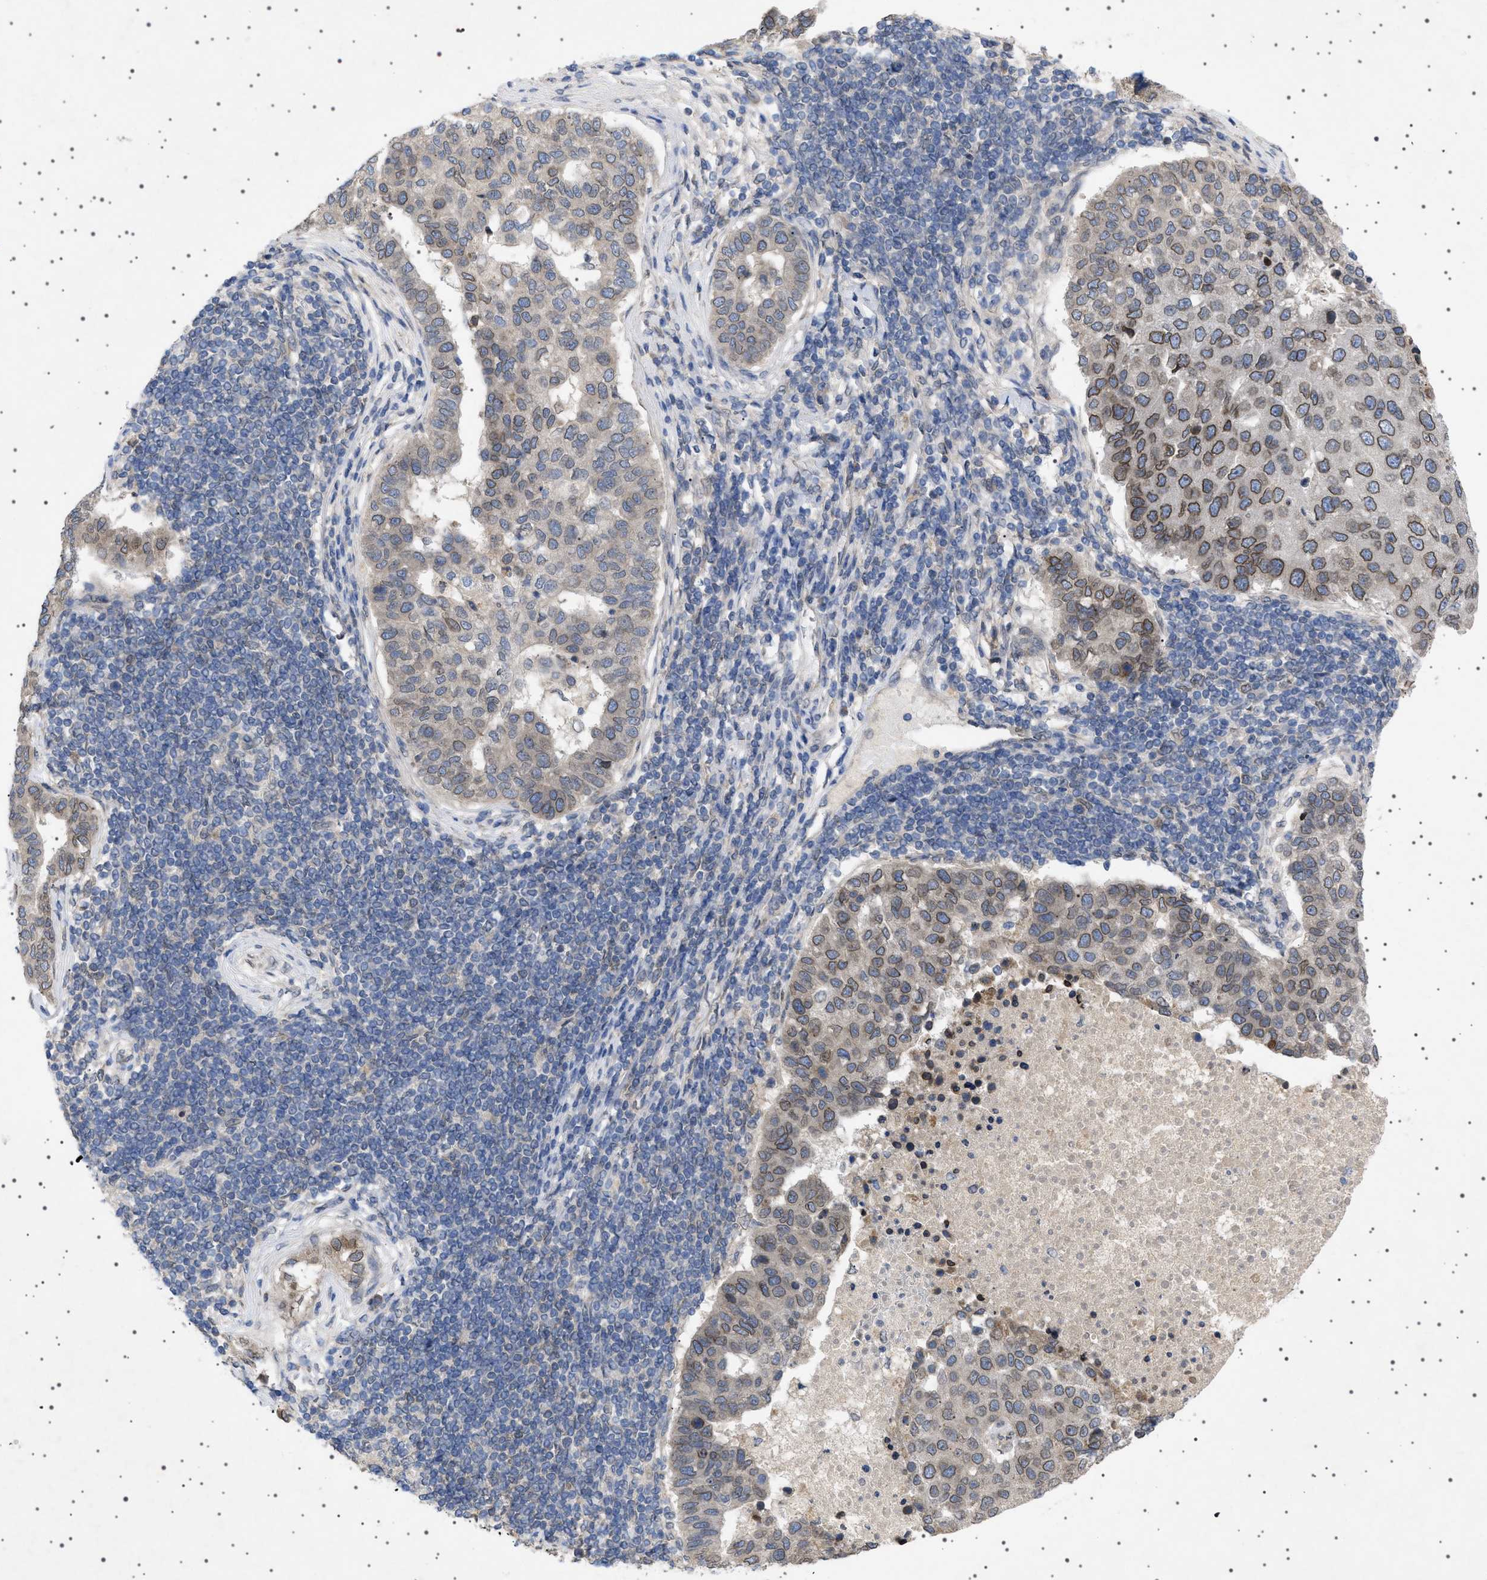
{"staining": {"intensity": "moderate", "quantity": ">75%", "location": "cytoplasmic/membranous,nuclear"}, "tissue": "pancreatic cancer", "cell_type": "Tumor cells", "image_type": "cancer", "snomed": [{"axis": "morphology", "description": "Adenocarcinoma, NOS"}, {"axis": "topography", "description": "Pancreas"}], "caption": "The histopathology image exhibits a brown stain indicating the presence of a protein in the cytoplasmic/membranous and nuclear of tumor cells in pancreatic cancer (adenocarcinoma).", "gene": "NUP93", "patient": {"sex": "female", "age": 61}}